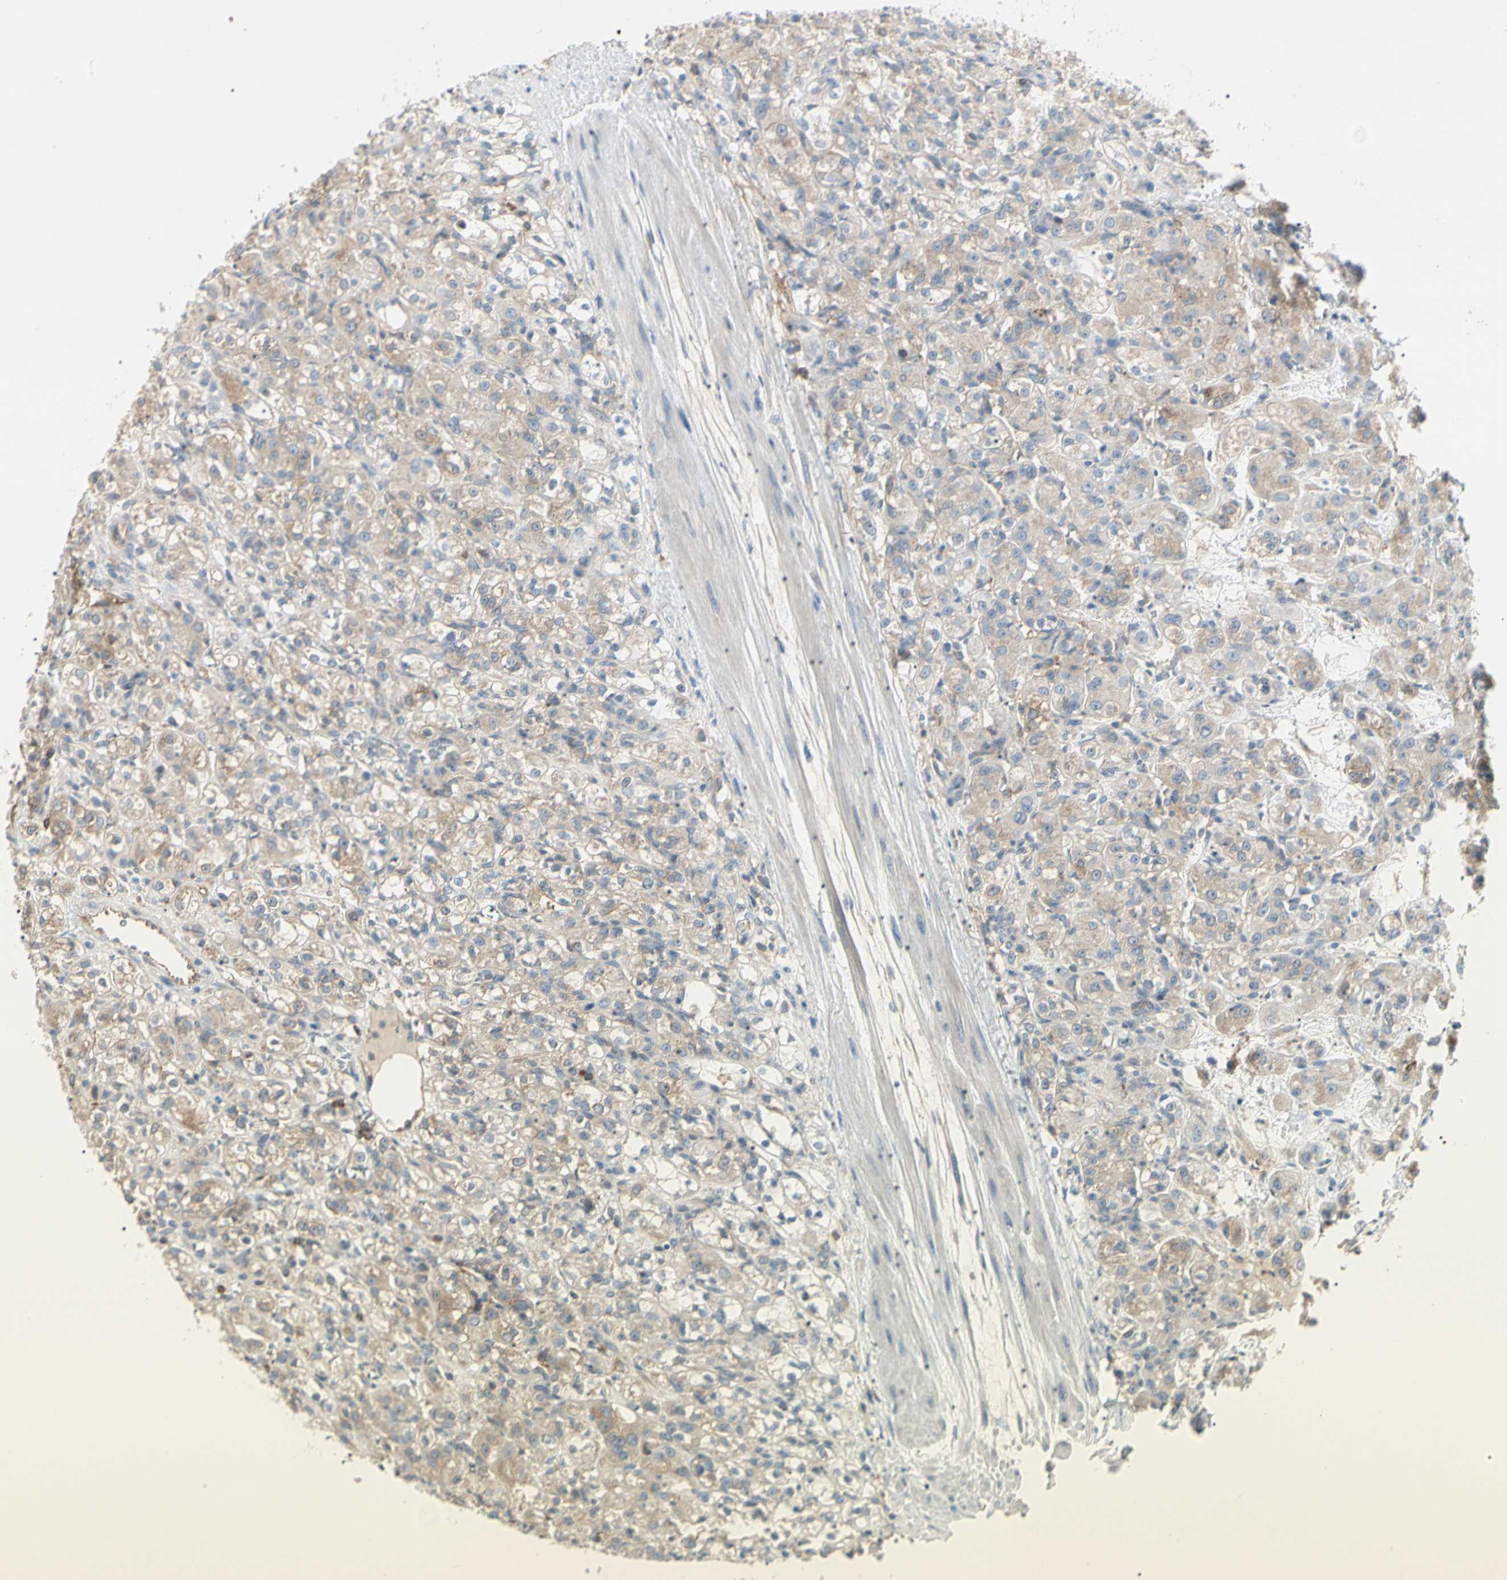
{"staining": {"intensity": "moderate", "quantity": ">75%", "location": "cytoplasmic/membranous"}, "tissue": "renal cancer", "cell_type": "Tumor cells", "image_type": "cancer", "snomed": [{"axis": "morphology", "description": "Normal tissue, NOS"}, {"axis": "morphology", "description": "Adenocarcinoma, NOS"}, {"axis": "topography", "description": "Kidney"}], "caption": "Renal cancer was stained to show a protein in brown. There is medium levels of moderate cytoplasmic/membranous expression in approximately >75% of tumor cells.", "gene": "NFKB2", "patient": {"sex": "male", "age": 61}}